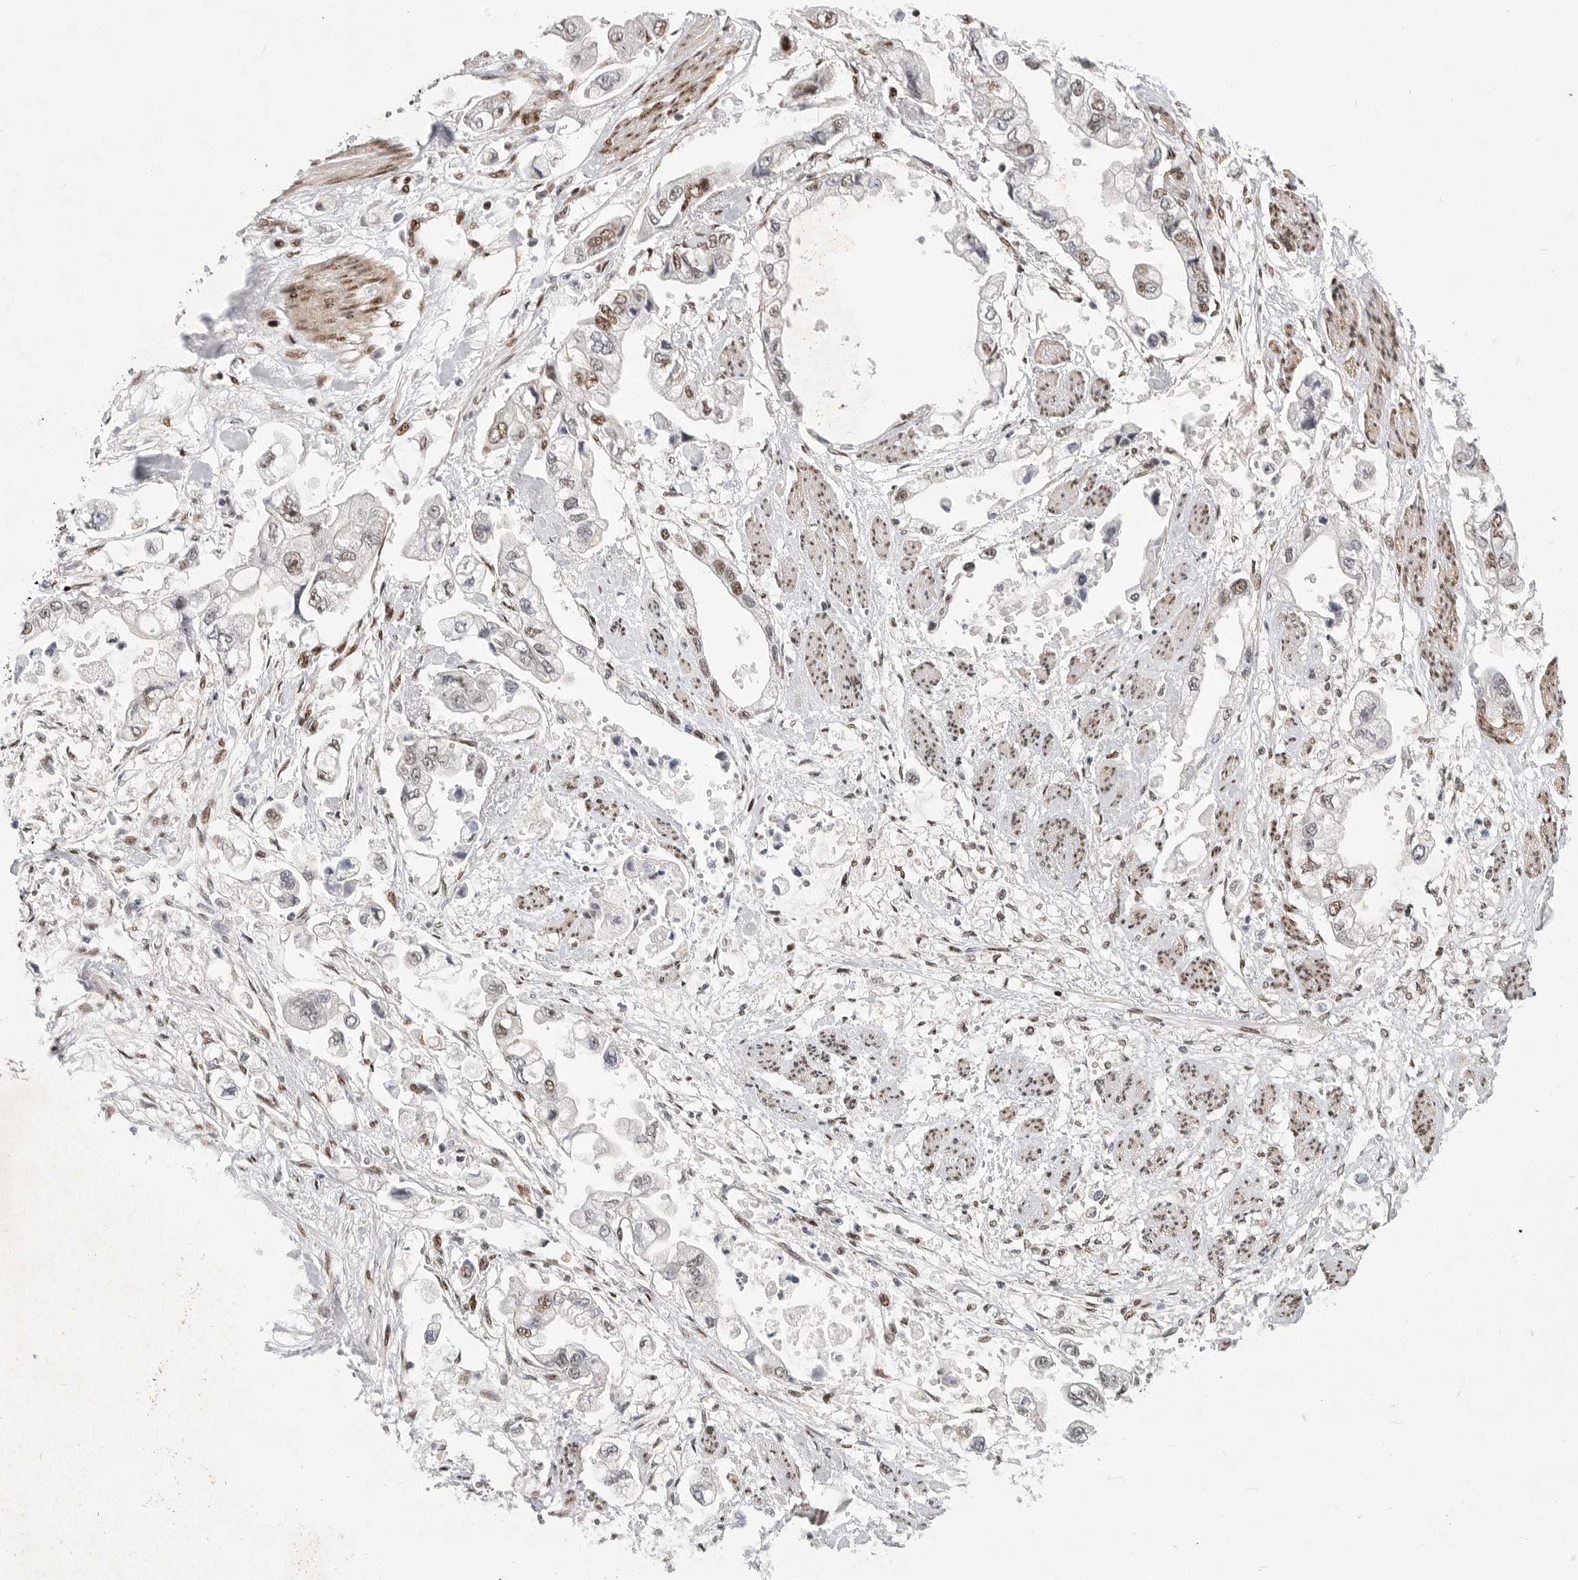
{"staining": {"intensity": "moderate", "quantity": "<25%", "location": "nuclear"}, "tissue": "stomach cancer", "cell_type": "Tumor cells", "image_type": "cancer", "snomed": [{"axis": "morphology", "description": "Adenocarcinoma, NOS"}, {"axis": "topography", "description": "Stomach"}], "caption": "Brown immunohistochemical staining in stomach cancer demonstrates moderate nuclear expression in approximately <25% of tumor cells.", "gene": "GPATCH2", "patient": {"sex": "male", "age": 62}}